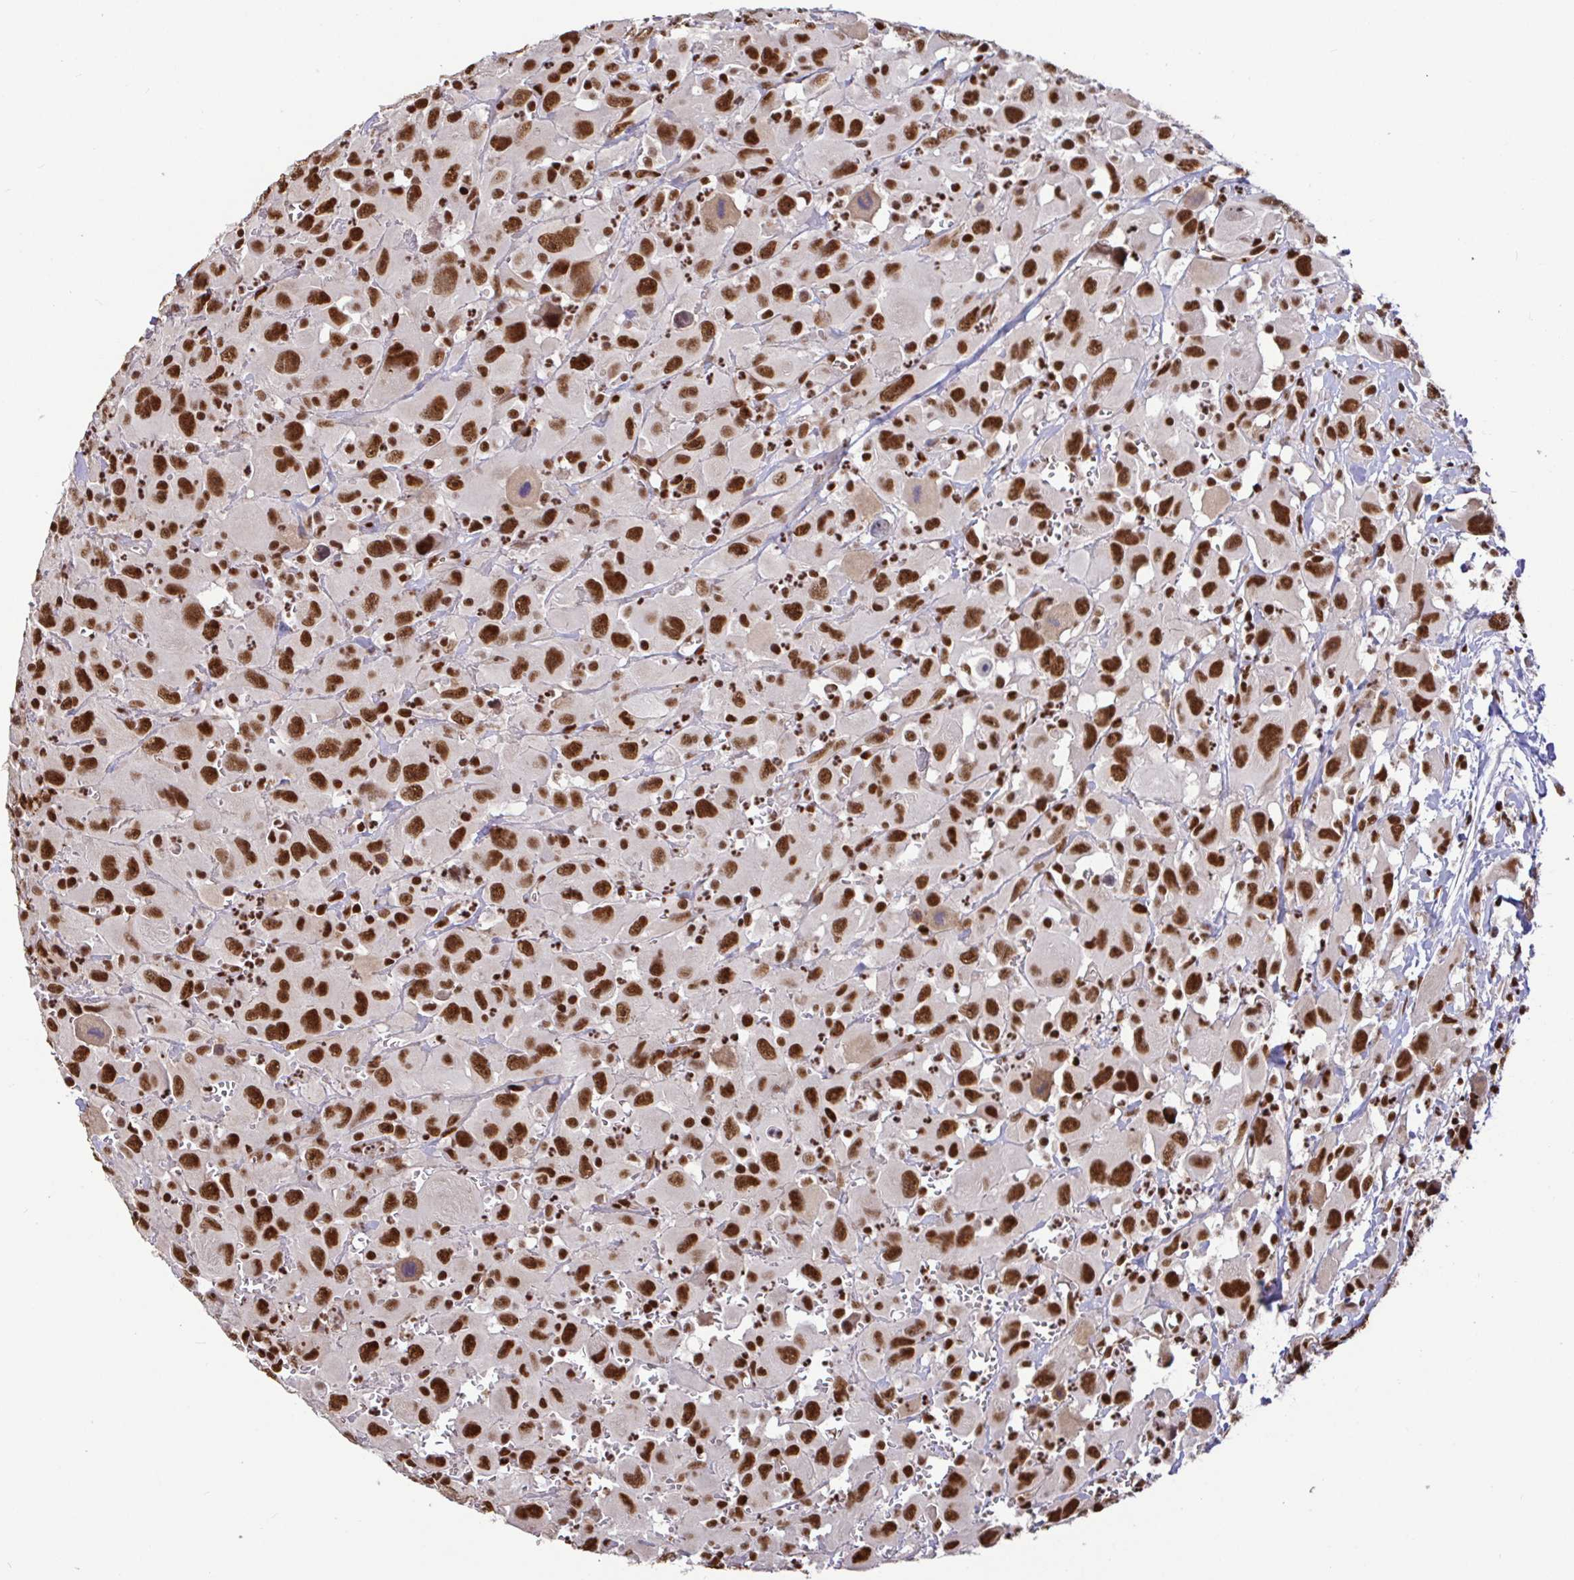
{"staining": {"intensity": "strong", "quantity": ">75%", "location": "nuclear"}, "tissue": "head and neck cancer", "cell_type": "Tumor cells", "image_type": "cancer", "snomed": [{"axis": "morphology", "description": "Squamous cell carcinoma, NOS"}, {"axis": "morphology", "description": "Squamous cell carcinoma, metastatic, NOS"}, {"axis": "topography", "description": "Oral tissue"}, {"axis": "topography", "description": "Head-Neck"}], "caption": "The histopathology image exhibits immunohistochemical staining of metastatic squamous cell carcinoma (head and neck). There is strong nuclear expression is appreciated in approximately >75% of tumor cells. Nuclei are stained in blue.", "gene": "SP3", "patient": {"sex": "female", "age": 85}}